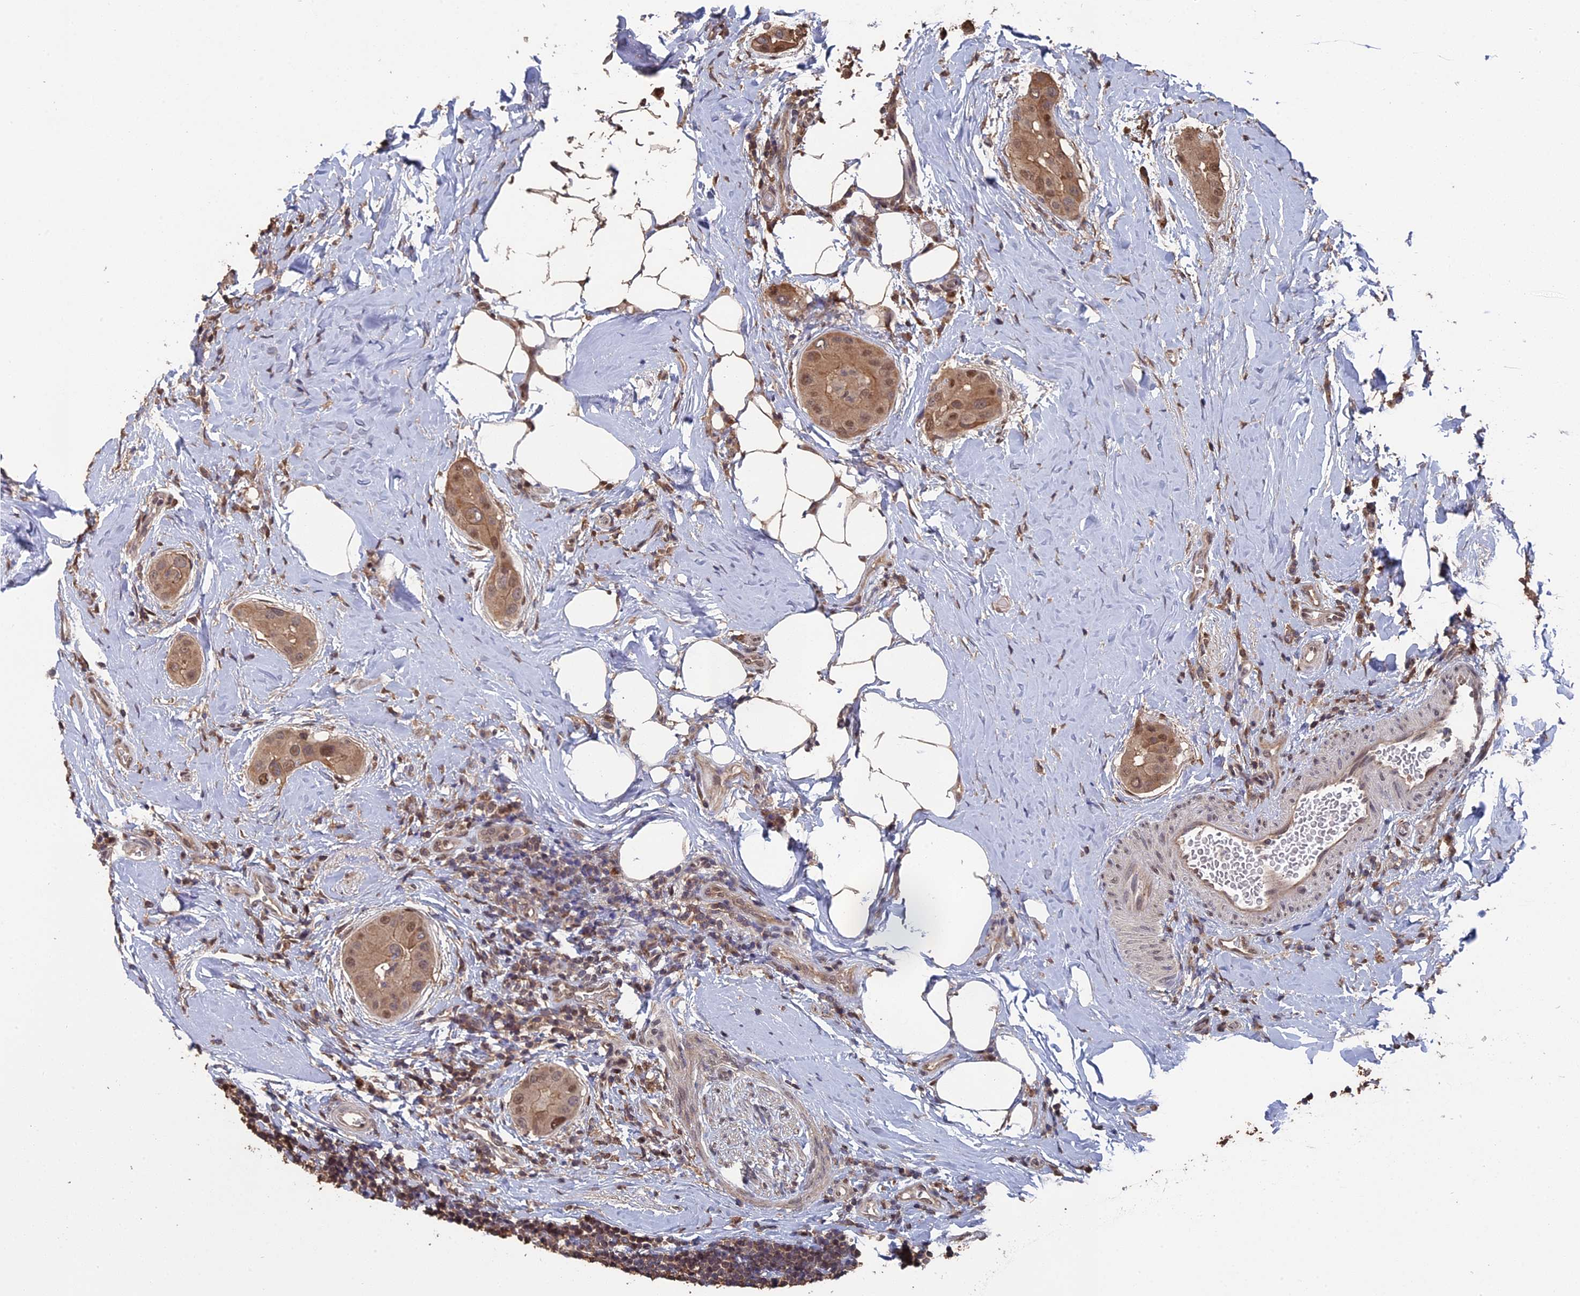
{"staining": {"intensity": "moderate", "quantity": ">75%", "location": "cytoplasmic/membranous,nuclear"}, "tissue": "thyroid cancer", "cell_type": "Tumor cells", "image_type": "cancer", "snomed": [{"axis": "morphology", "description": "Papillary adenocarcinoma, NOS"}, {"axis": "topography", "description": "Thyroid gland"}], "caption": "This image demonstrates IHC staining of human thyroid cancer (papillary adenocarcinoma), with medium moderate cytoplasmic/membranous and nuclear staining in approximately >75% of tumor cells.", "gene": "MYBL2", "patient": {"sex": "male", "age": 33}}